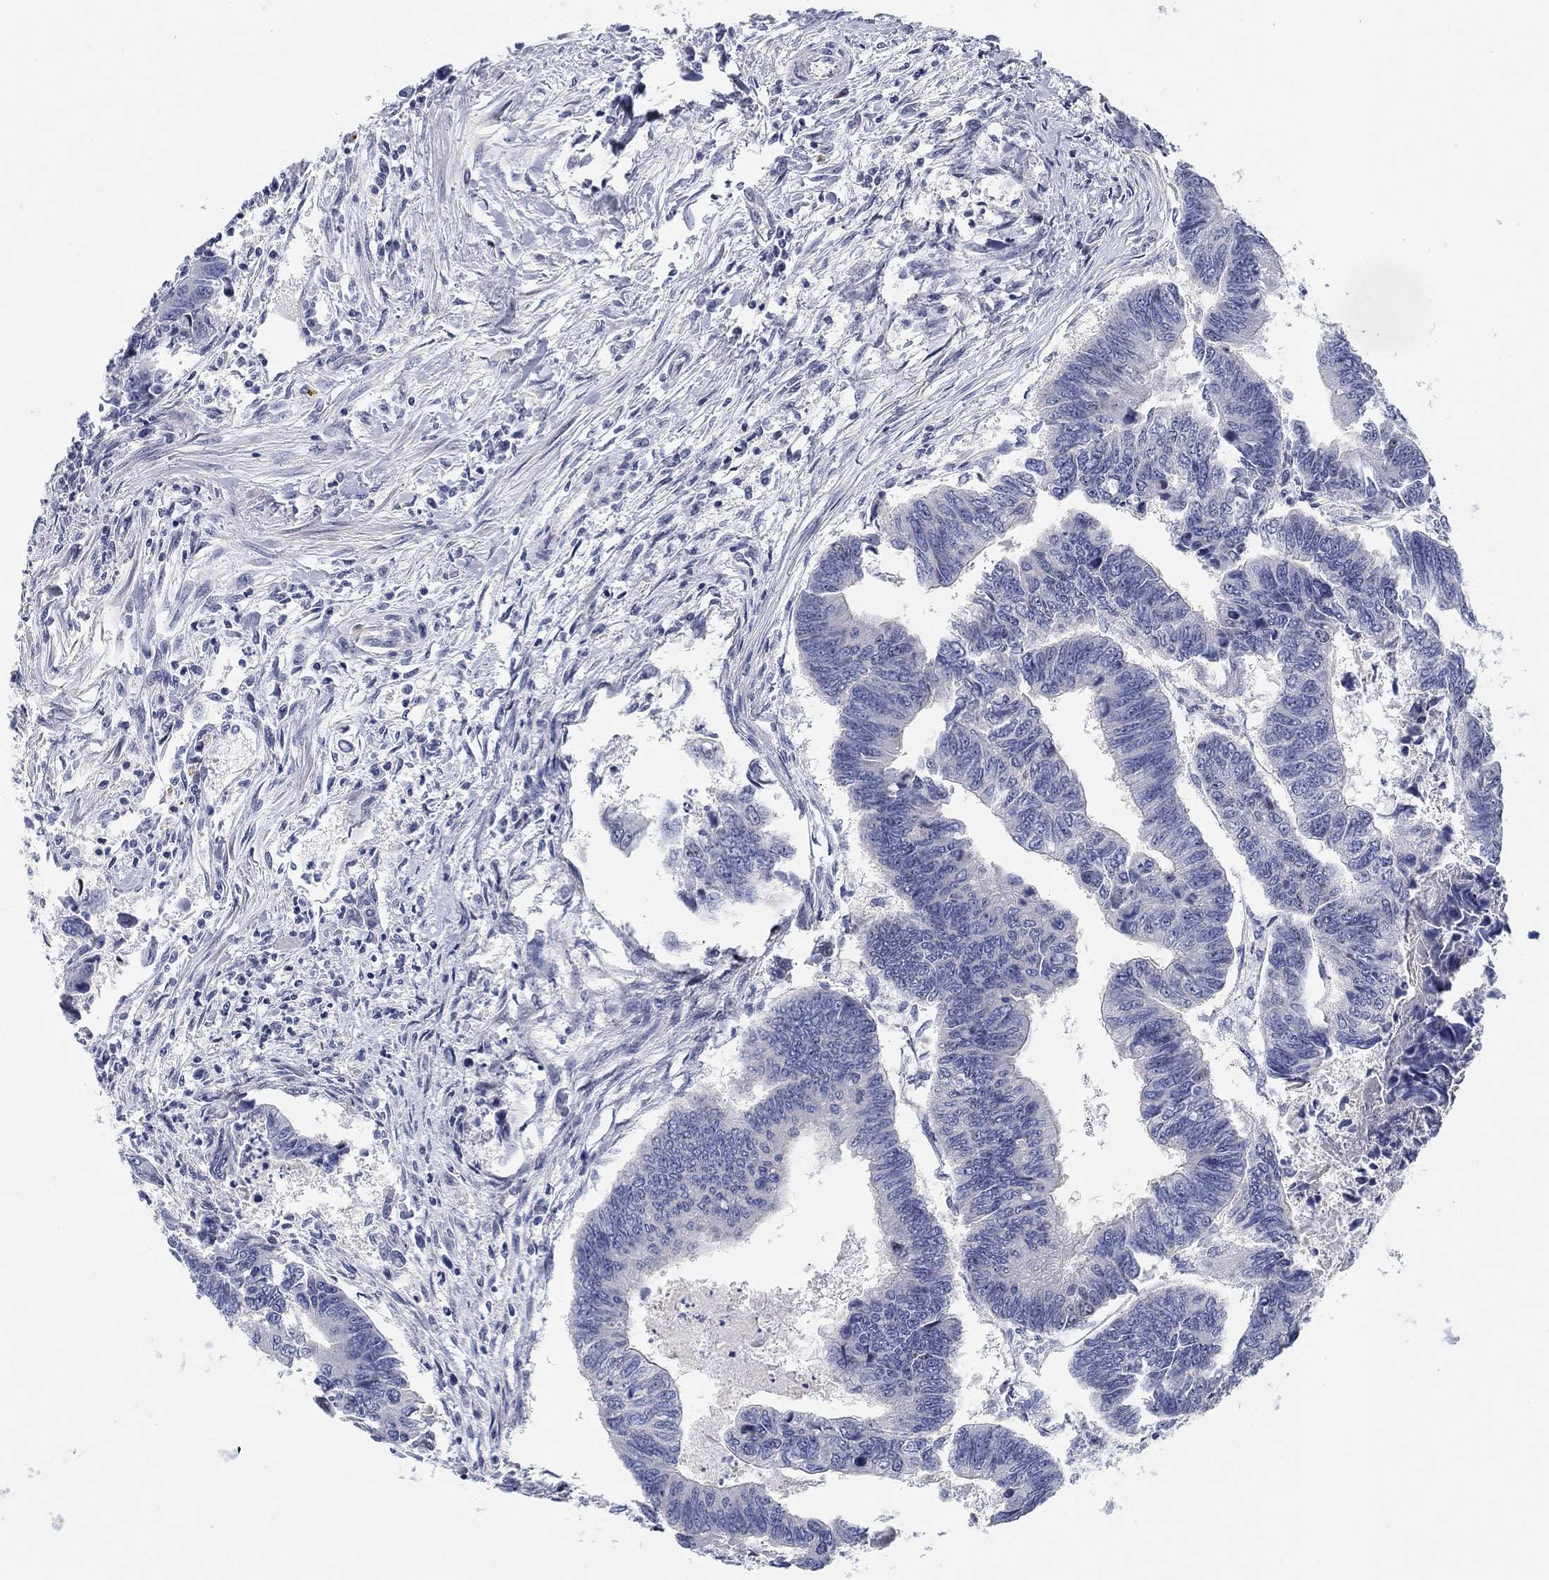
{"staining": {"intensity": "negative", "quantity": "none", "location": "none"}, "tissue": "colorectal cancer", "cell_type": "Tumor cells", "image_type": "cancer", "snomed": [{"axis": "morphology", "description": "Adenocarcinoma, NOS"}, {"axis": "topography", "description": "Colon"}], "caption": "This is an immunohistochemistry (IHC) micrograph of human colorectal cancer (adenocarcinoma). There is no expression in tumor cells.", "gene": "SMIM18", "patient": {"sex": "female", "age": 65}}